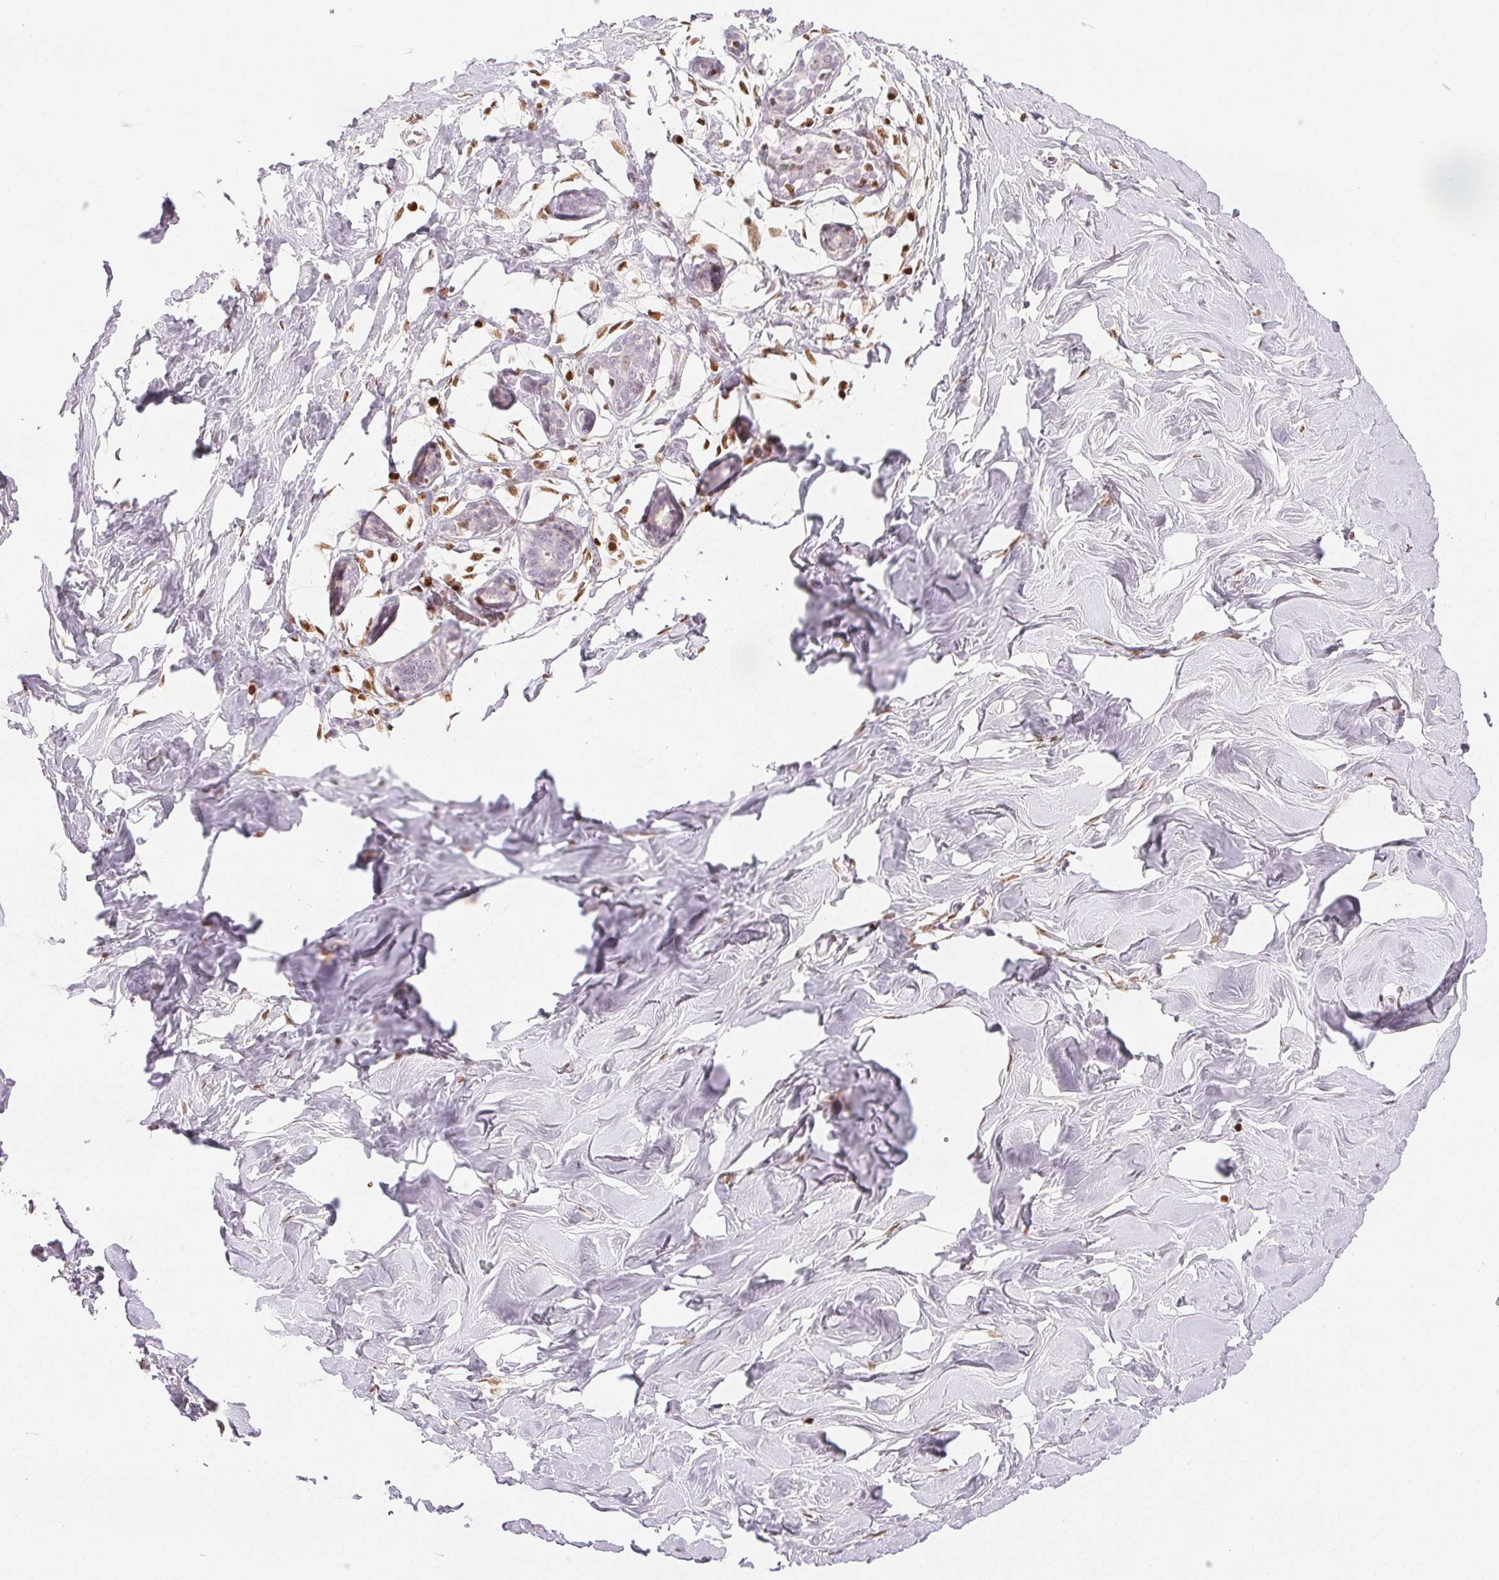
{"staining": {"intensity": "negative", "quantity": "none", "location": "none"}, "tissue": "breast", "cell_type": "Adipocytes", "image_type": "normal", "snomed": [{"axis": "morphology", "description": "Normal tissue, NOS"}, {"axis": "topography", "description": "Breast"}], "caption": "IHC image of normal human breast stained for a protein (brown), which reveals no positivity in adipocytes.", "gene": "RUNX2", "patient": {"sex": "female", "age": 27}}